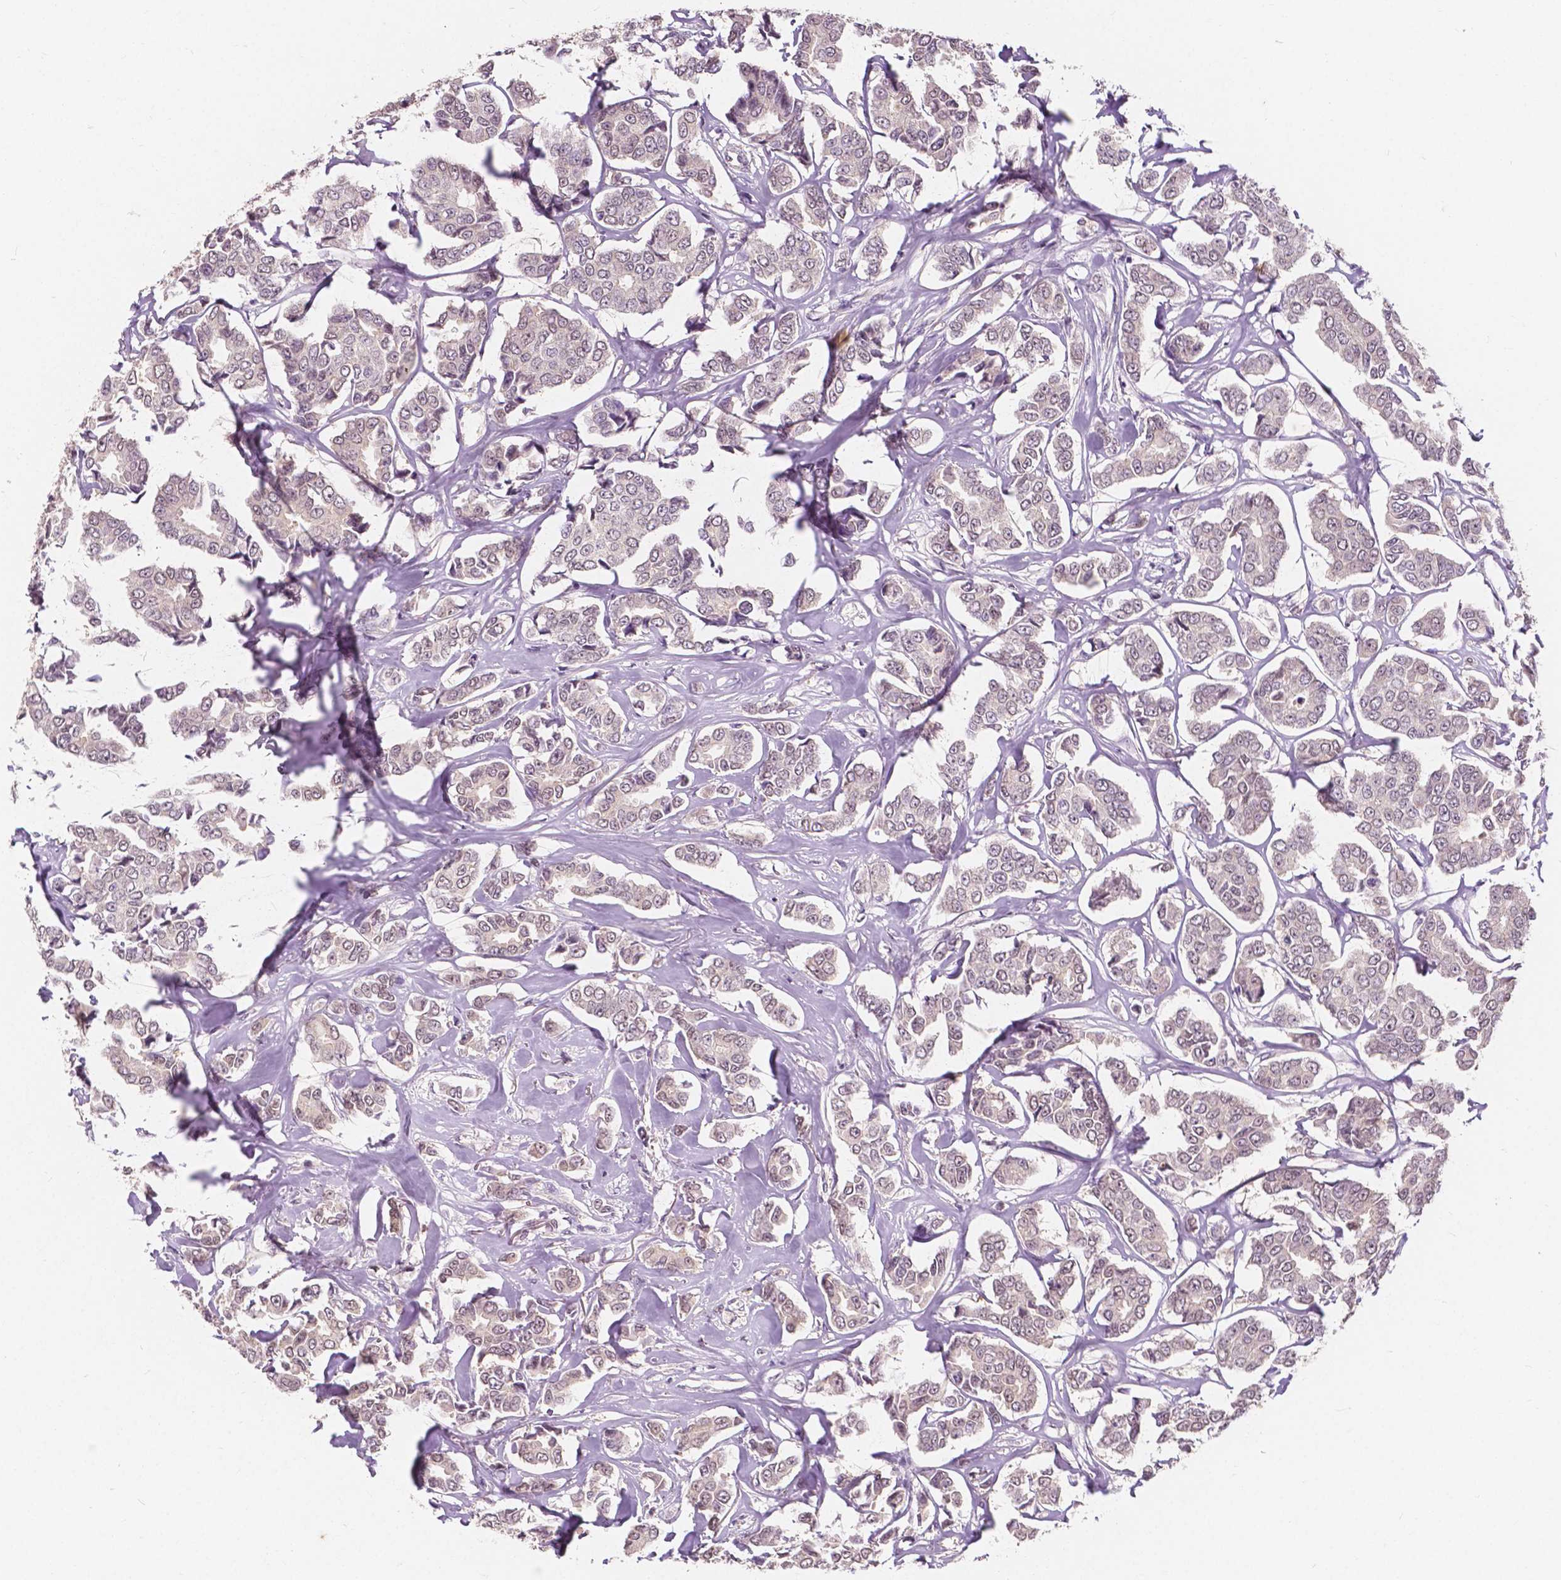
{"staining": {"intensity": "weak", "quantity": "25%-75%", "location": "cytoplasmic/membranous,nuclear"}, "tissue": "breast cancer", "cell_type": "Tumor cells", "image_type": "cancer", "snomed": [{"axis": "morphology", "description": "Duct carcinoma"}, {"axis": "topography", "description": "Breast"}], "caption": "Protein expression by immunohistochemistry (IHC) exhibits weak cytoplasmic/membranous and nuclear staining in about 25%-75% of tumor cells in invasive ductal carcinoma (breast). (IHC, brightfield microscopy, high magnification).", "gene": "NAPRT", "patient": {"sex": "female", "age": 94}}